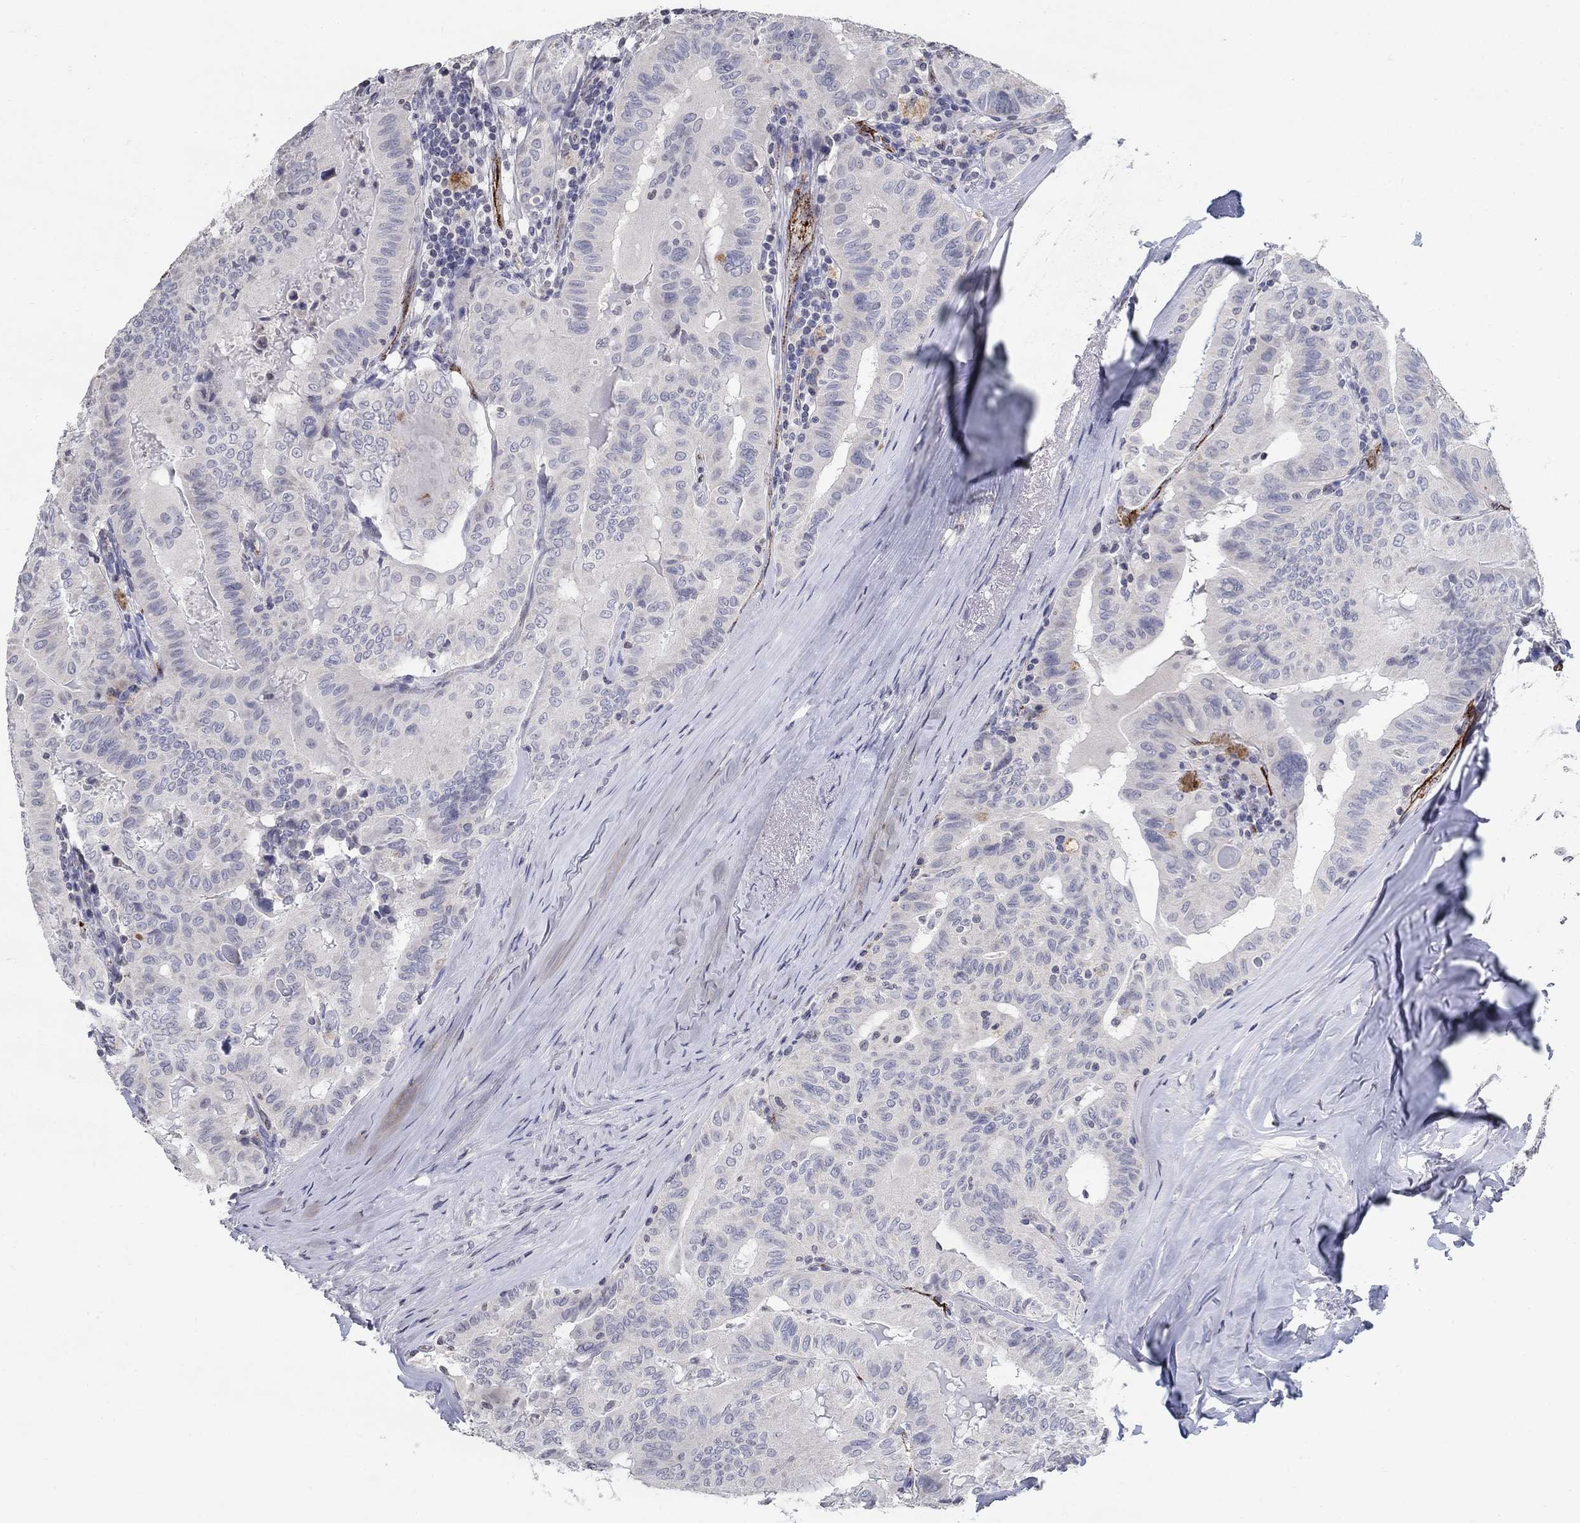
{"staining": {"intensity": "negative", "quantity": "none", "location": "none"}, "tissue": "thyroid cancer", "cell_type": "Tumor cells", "image_type": "cancer", "snomed": [{"axis": "morphology", "description": "Papillary adenocarcinoma, NOS"}, {"axis": "topography", "description": "Thyroid gland"}], "caption": "There is no significant staining in tumor cells of thyroid cancer.", "gene": "TINAG", "patient": {"sex": "female", "age": 68}}